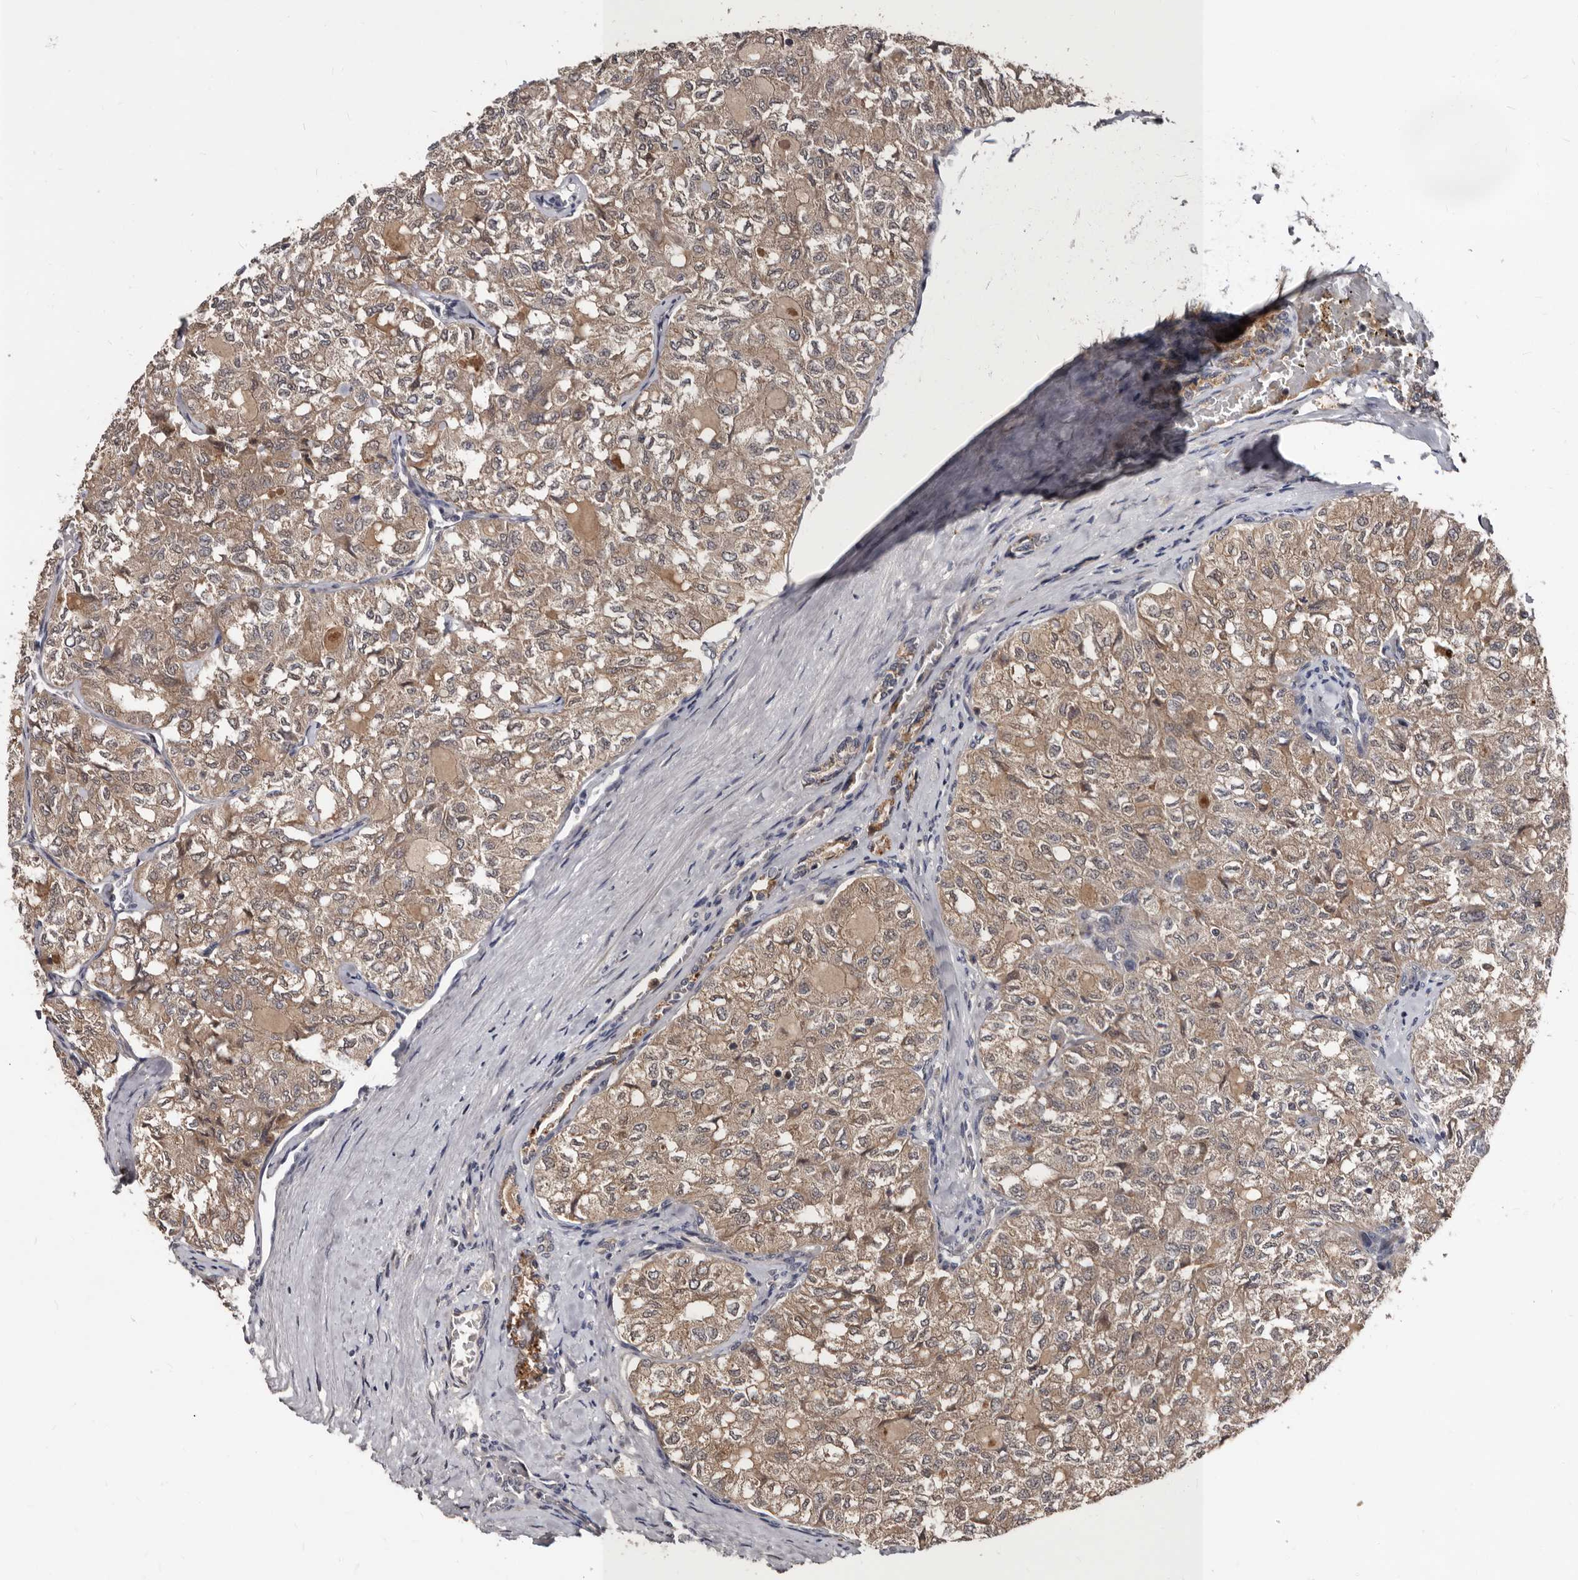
{"staining": {"intensity": "moderate", "quantity": ">75%", "location": "cytoplasmic/membranous"}, "tissue": "thyroid cancer", "cell_type": "Tumor cells", "image_type": "cancer", "snomed": [{"axis": "morphology", "description": "Follicular adenoma carcinoma, NOS"}, {"axis": "topography", "description": "Thyroid gland"}], "caption": "Tumor cells exhibit medium levels of moderate cytoplasmic/membranous positivity in approximately >75% of cells in thyroid cancer.", "gene": "PMVK", "patient": {"sex": "male", "age": 75}}